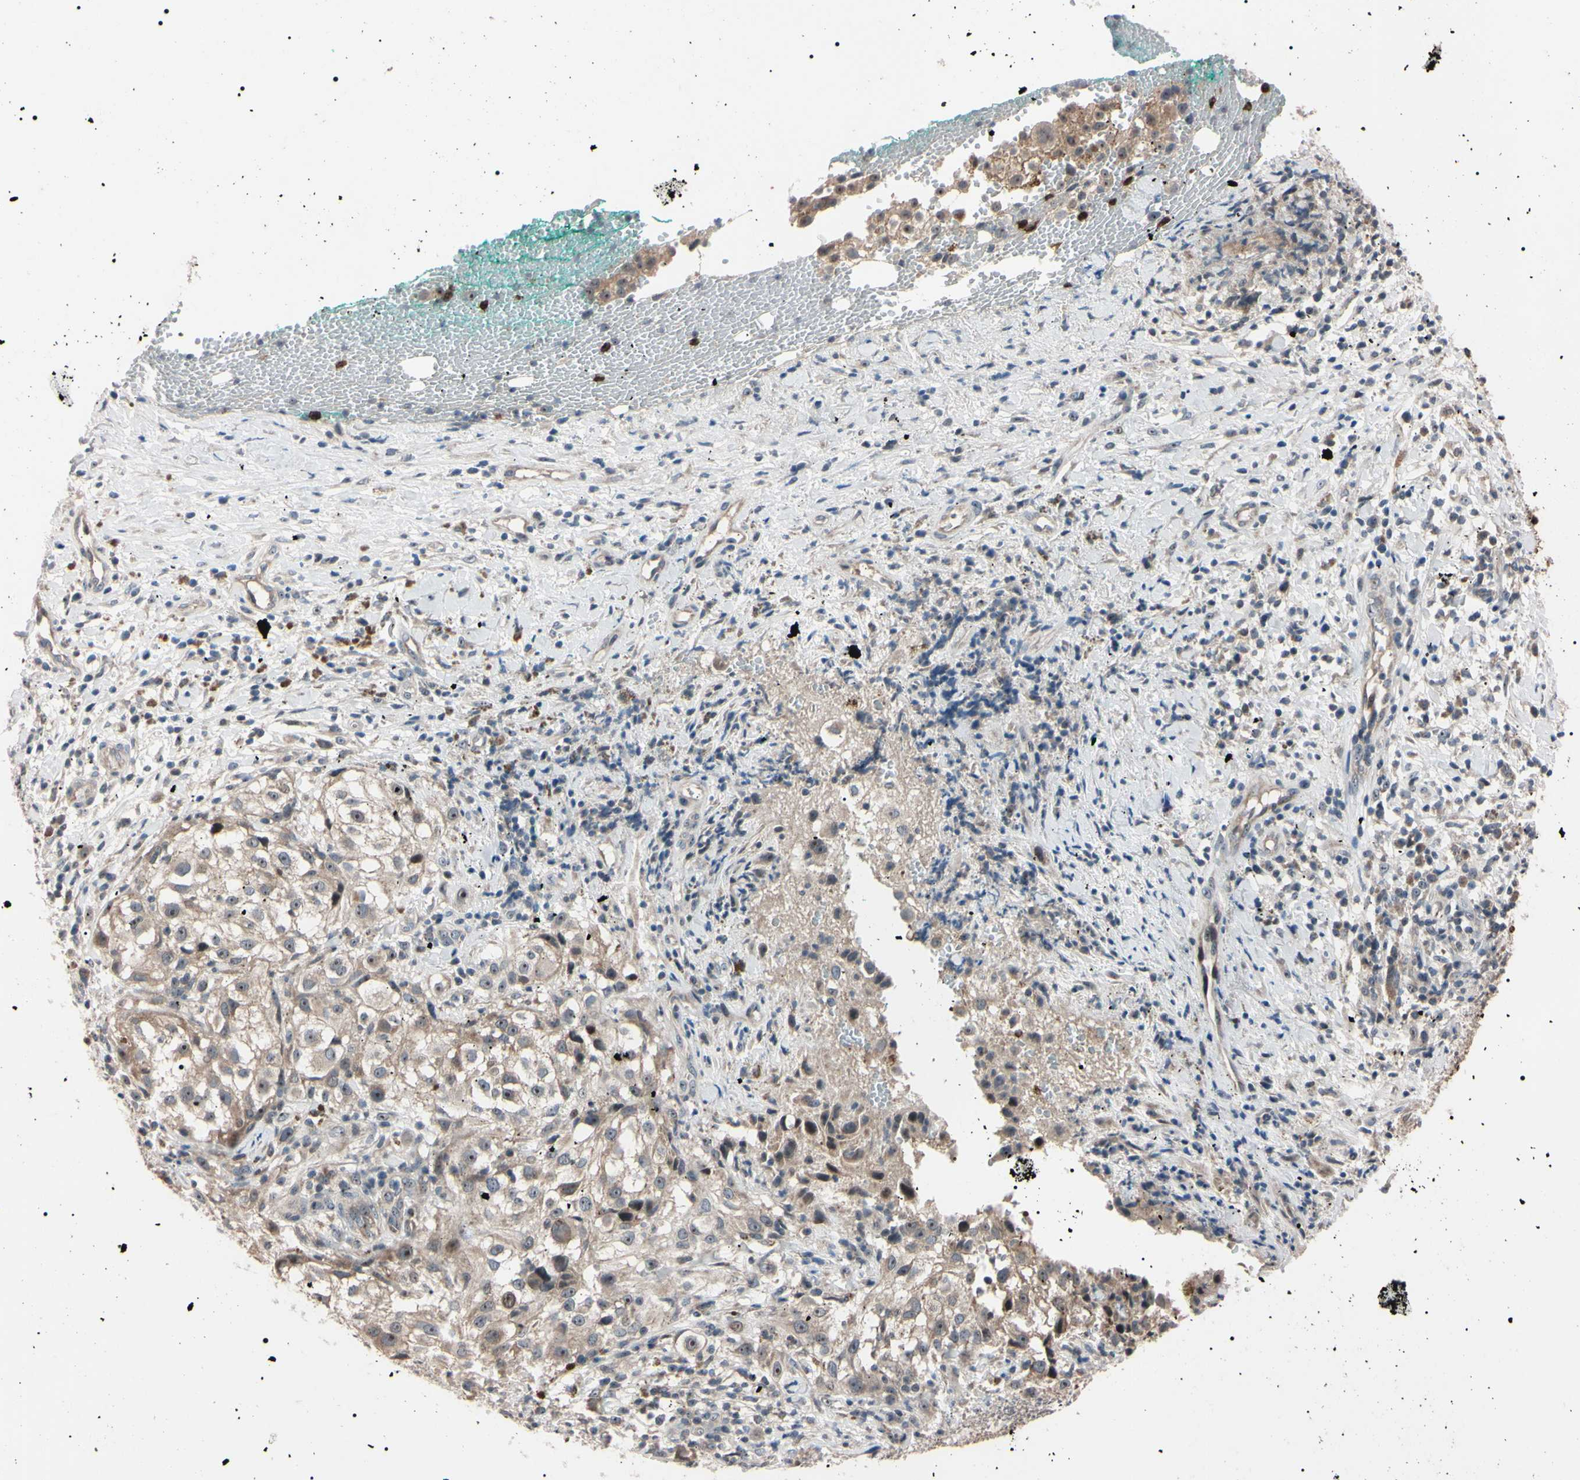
{"staining": {"intensity": "moderate", "quantity": "25%-75%", "location": "cytoplasmic/membranous,nuclear"}, "tissue": "melanoma", "cell_type": "Tumor cells", "image_type": "cancer", "snomed": [{"axis": "morphology", "description": "Necrosis, NOS"}, {"axis": "morphology", "description": "Malignant melanoma, NOS"}, {"axis": "topography", "description": "Skin"}], "caption": "There is medium levels of moderate cytoplasmic/membranous and nuclear expression in tumor cells of melanoma, as demonstrated by immunohistochemical staining (brown color).", "gene": "TRAF5", "patient": {"sex": "female", "age": 87}}